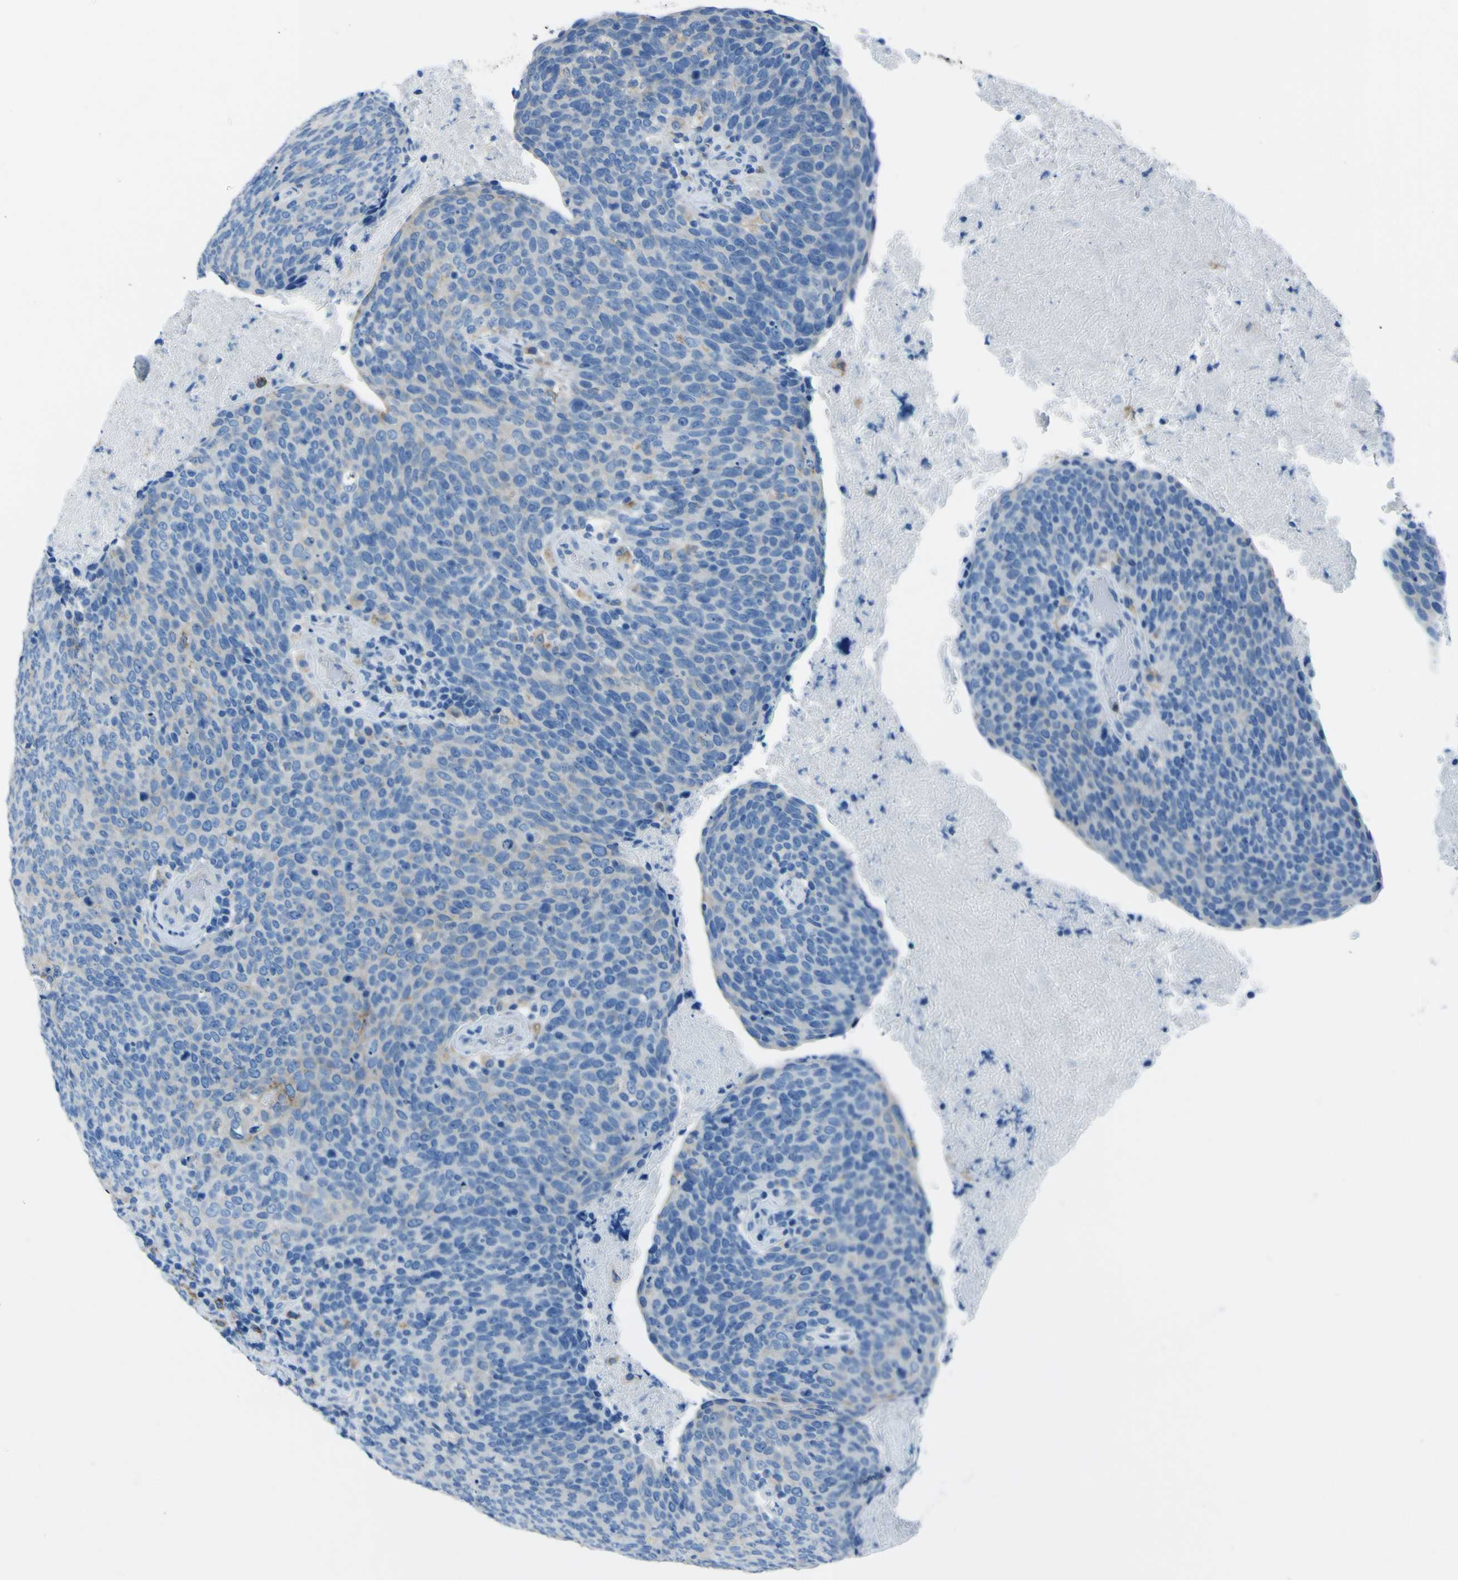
{"staining": {"intensity": "weak", "quantity": "<25%", "location": "cytoplasmic/membranous"}, "tissue": "head and neck cancer", "cell_type": "Tumor cells", "image_type": "cancer", "snomed": [{"axis": "morphology", "description": "Squamous cell carcinoma, NOS"}, {"axis": "morphology", "description": "Squamous cell carcinoma, metastatic, NOS"}, {"axis": "topography", "description": "Lymph node"}, {"axis": "topography", "description": "Head-Neck"}], "caption": "Head and neck cancer (metastatic squamous cell carcinoma) was stained to show a protein in brown. There is no significant staining in tumor cells.", "gene": "ACSL1", "patient": {"sex": "male", "age": 62}}